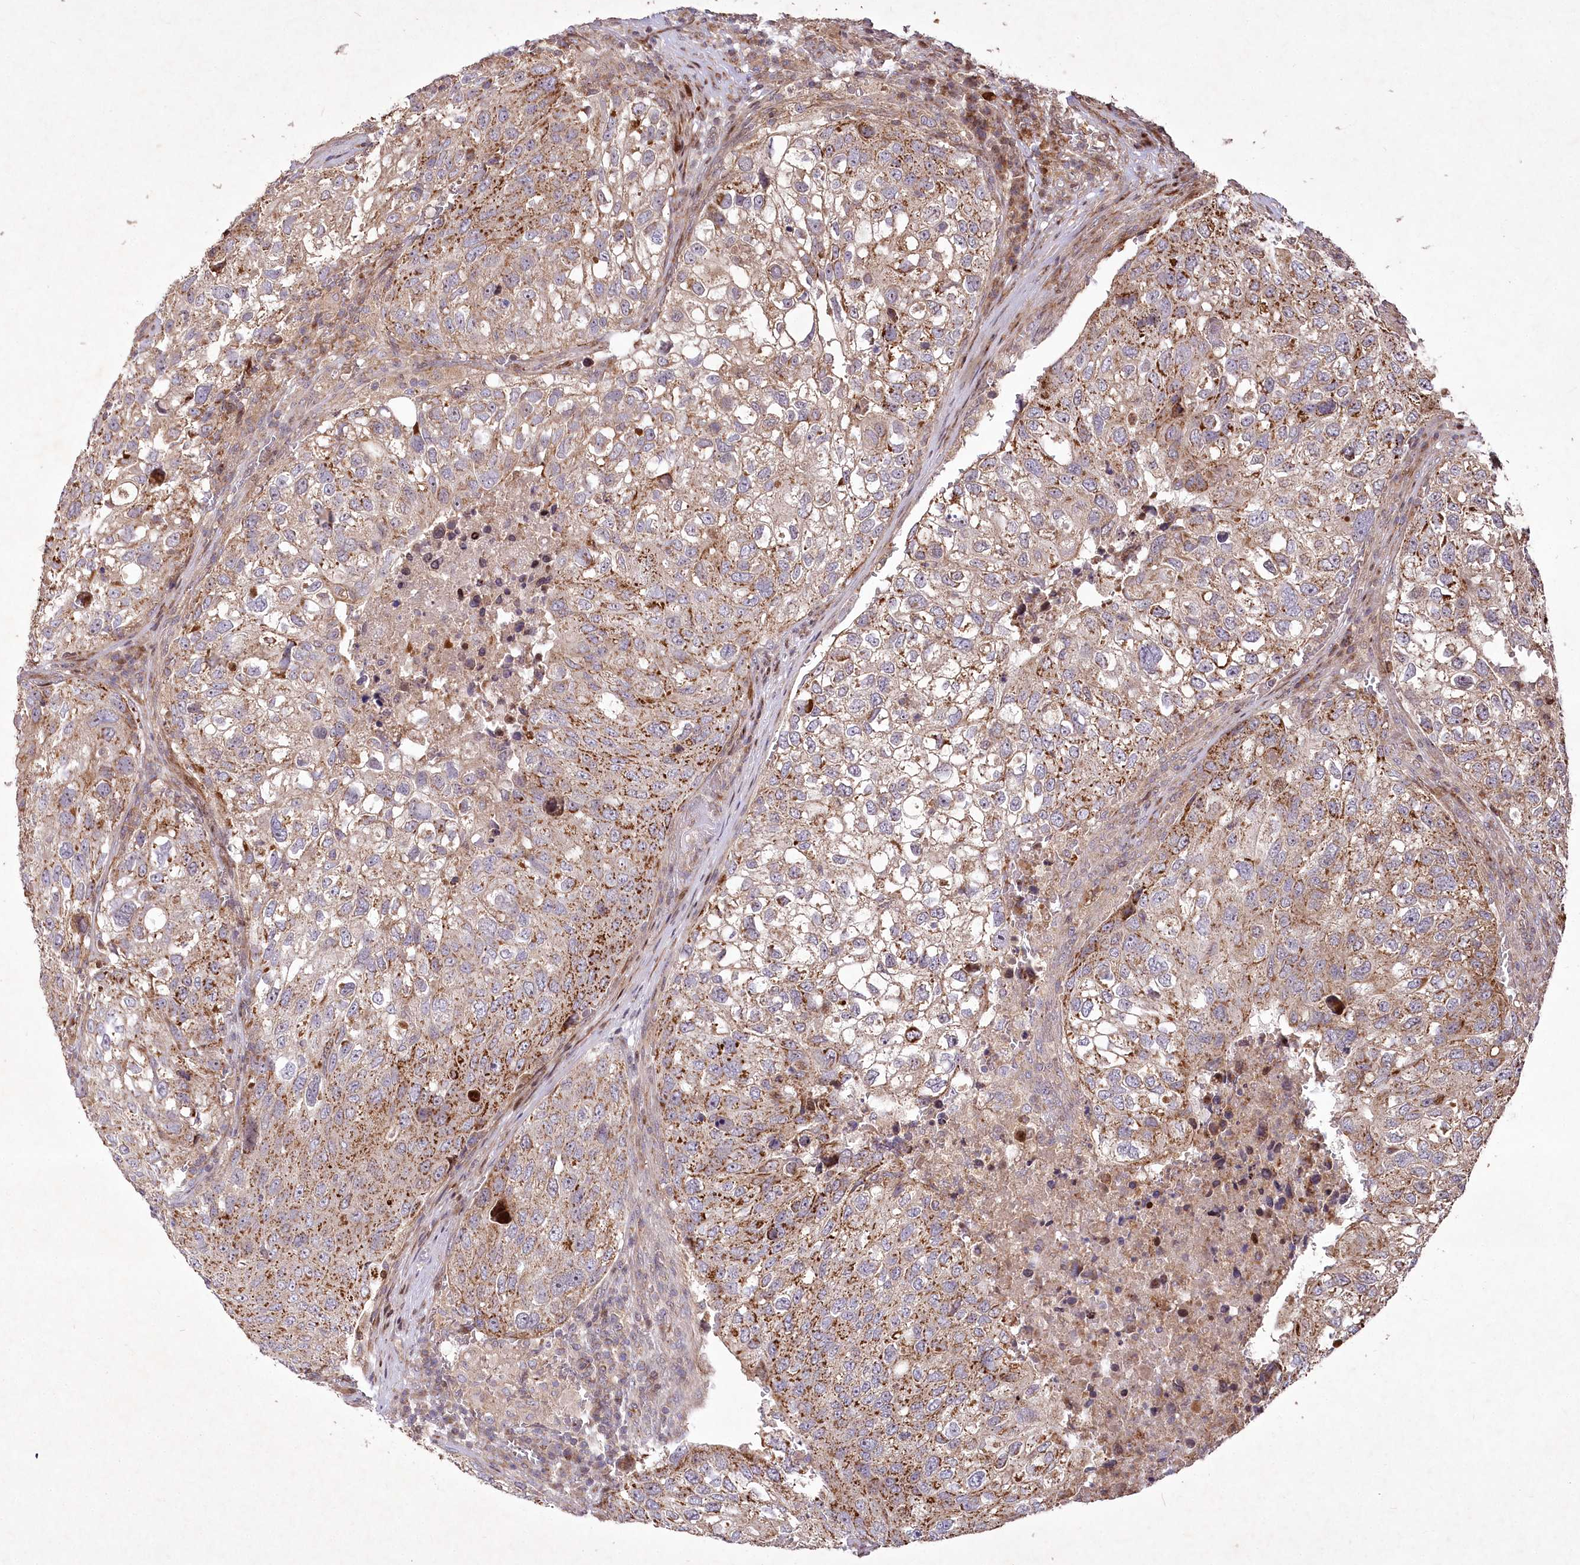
{"staining": {"intensity": "moderate", "quantity": ">75%", "location": "cytoplasmic/membranous"}, "tissue": "urothelial cancer", "cell_type": "Tumor cells", "image_type": "cancer", "snomed": [{"axis": "morphology", "description": "Urothelial carcinoma, High grade"}, {"axis": "topography", "description": "Lymph node"}, {"axis": "topography", "description": "Urinary bladder"}], "caption": "A brown stain labels moderate cytoplasmic/membranous staining of a protein in urothelial cancer tumor cells.", "gene": "PSTK", "patient": {"sex": "male", "age": 51}}